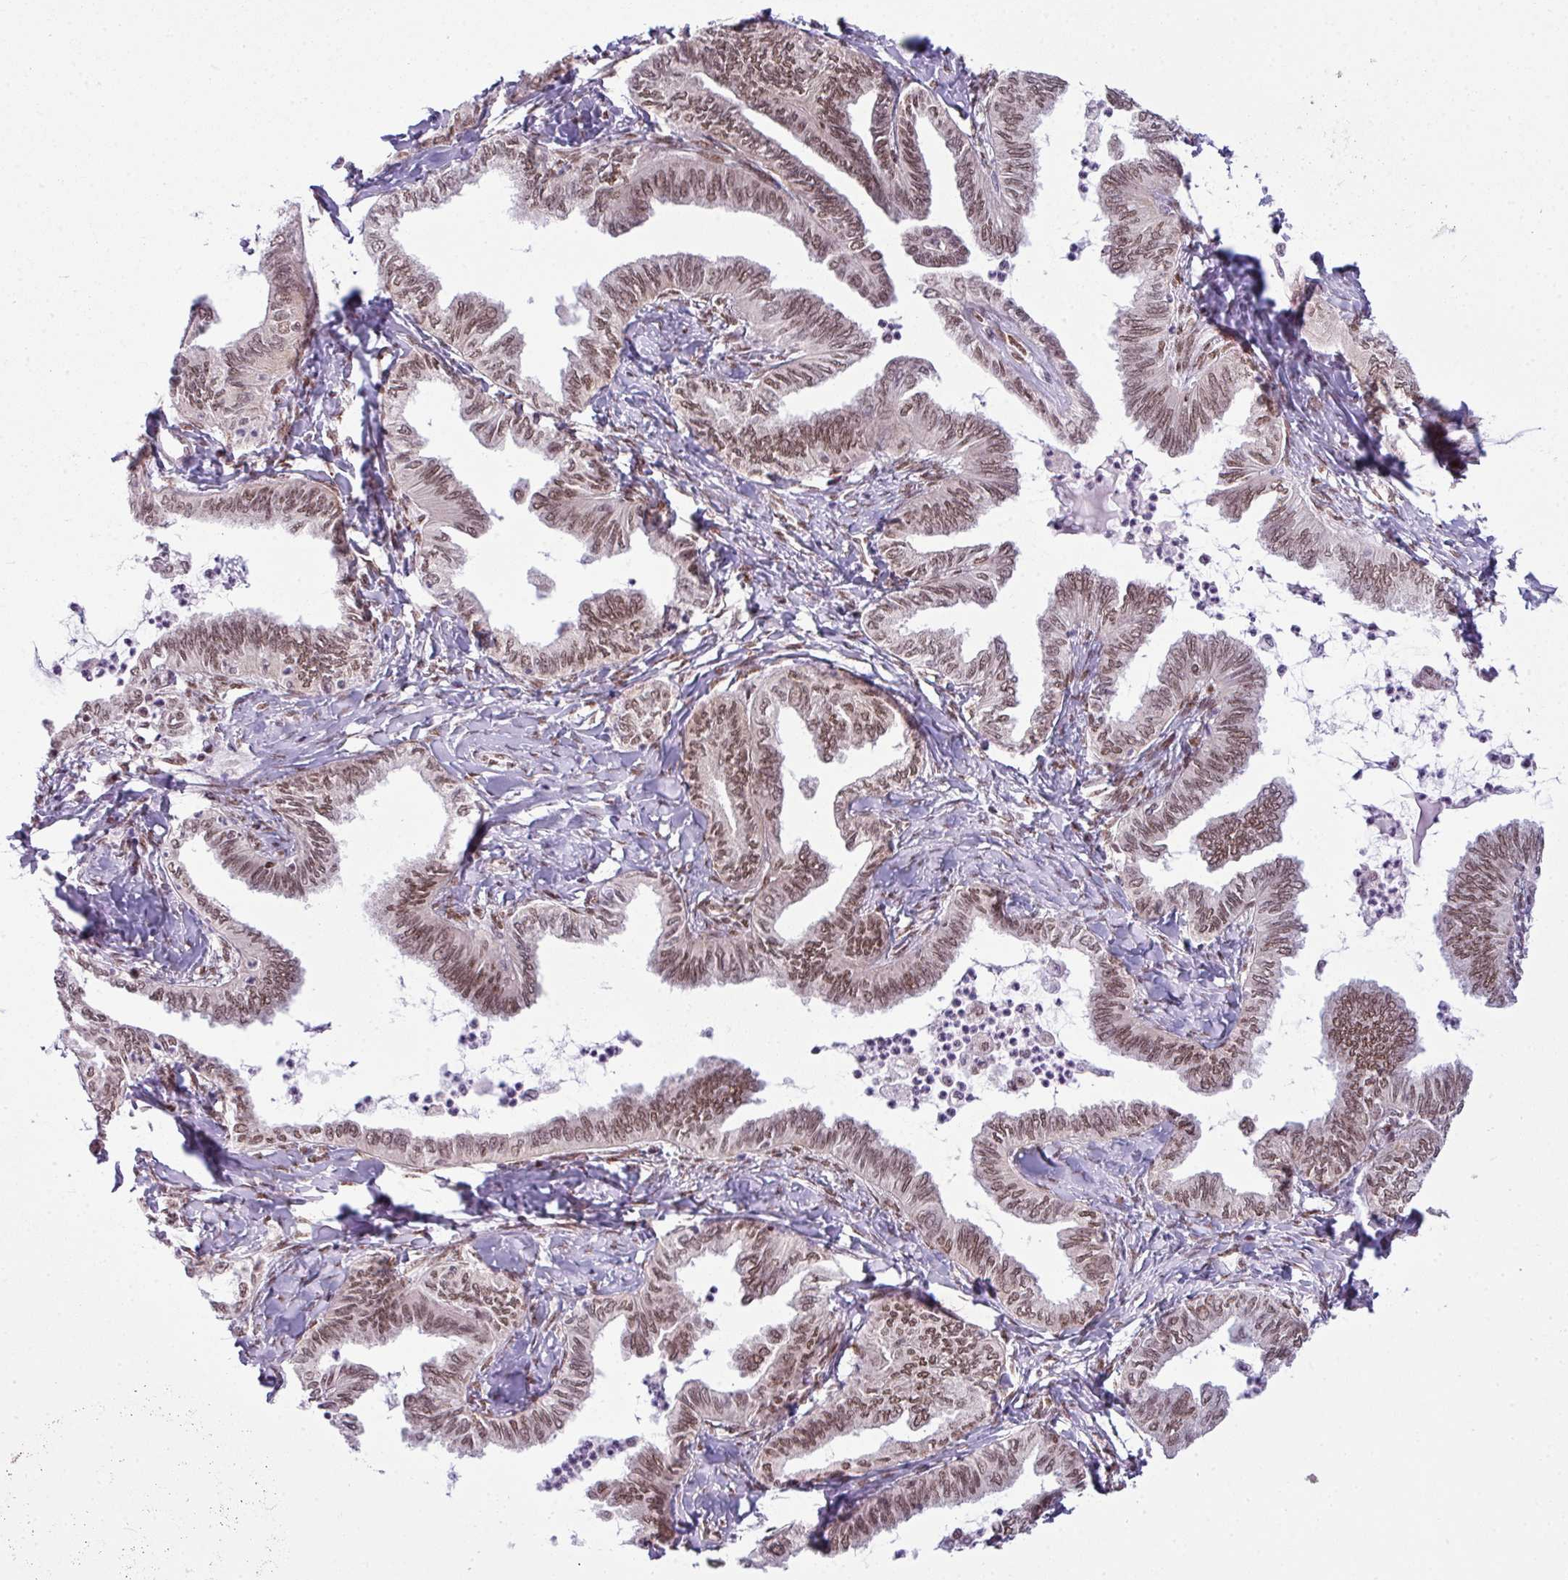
{"staining": {"intensity": "moderate", "quantity": ">75%", "location": "nuclear"}, "tissue": "ovarian cancer", "cell_type": "Tumor cells", "image_type": "cancer", "snomed": [{"axis": "morphology", "description": "Carcinoma, endometroid"}, {"axis": "topography", "description": "Ovary"}], "caption": "Immunohistochemistry (IHC) staining of ovarian endometroid carcinoma, which reveals medium levels of moderate nuclear expression in about >75% of tumor cells indicating moderate nuclear protein expression. The staining was performed using DAB (3,3'-diaminobenzidine) (brown) for protein detection and nuclei were counterstained in hematoxylin (blue).", "gene": "ARL6IP4", "patient": {"sex": "female", "age": 70}}